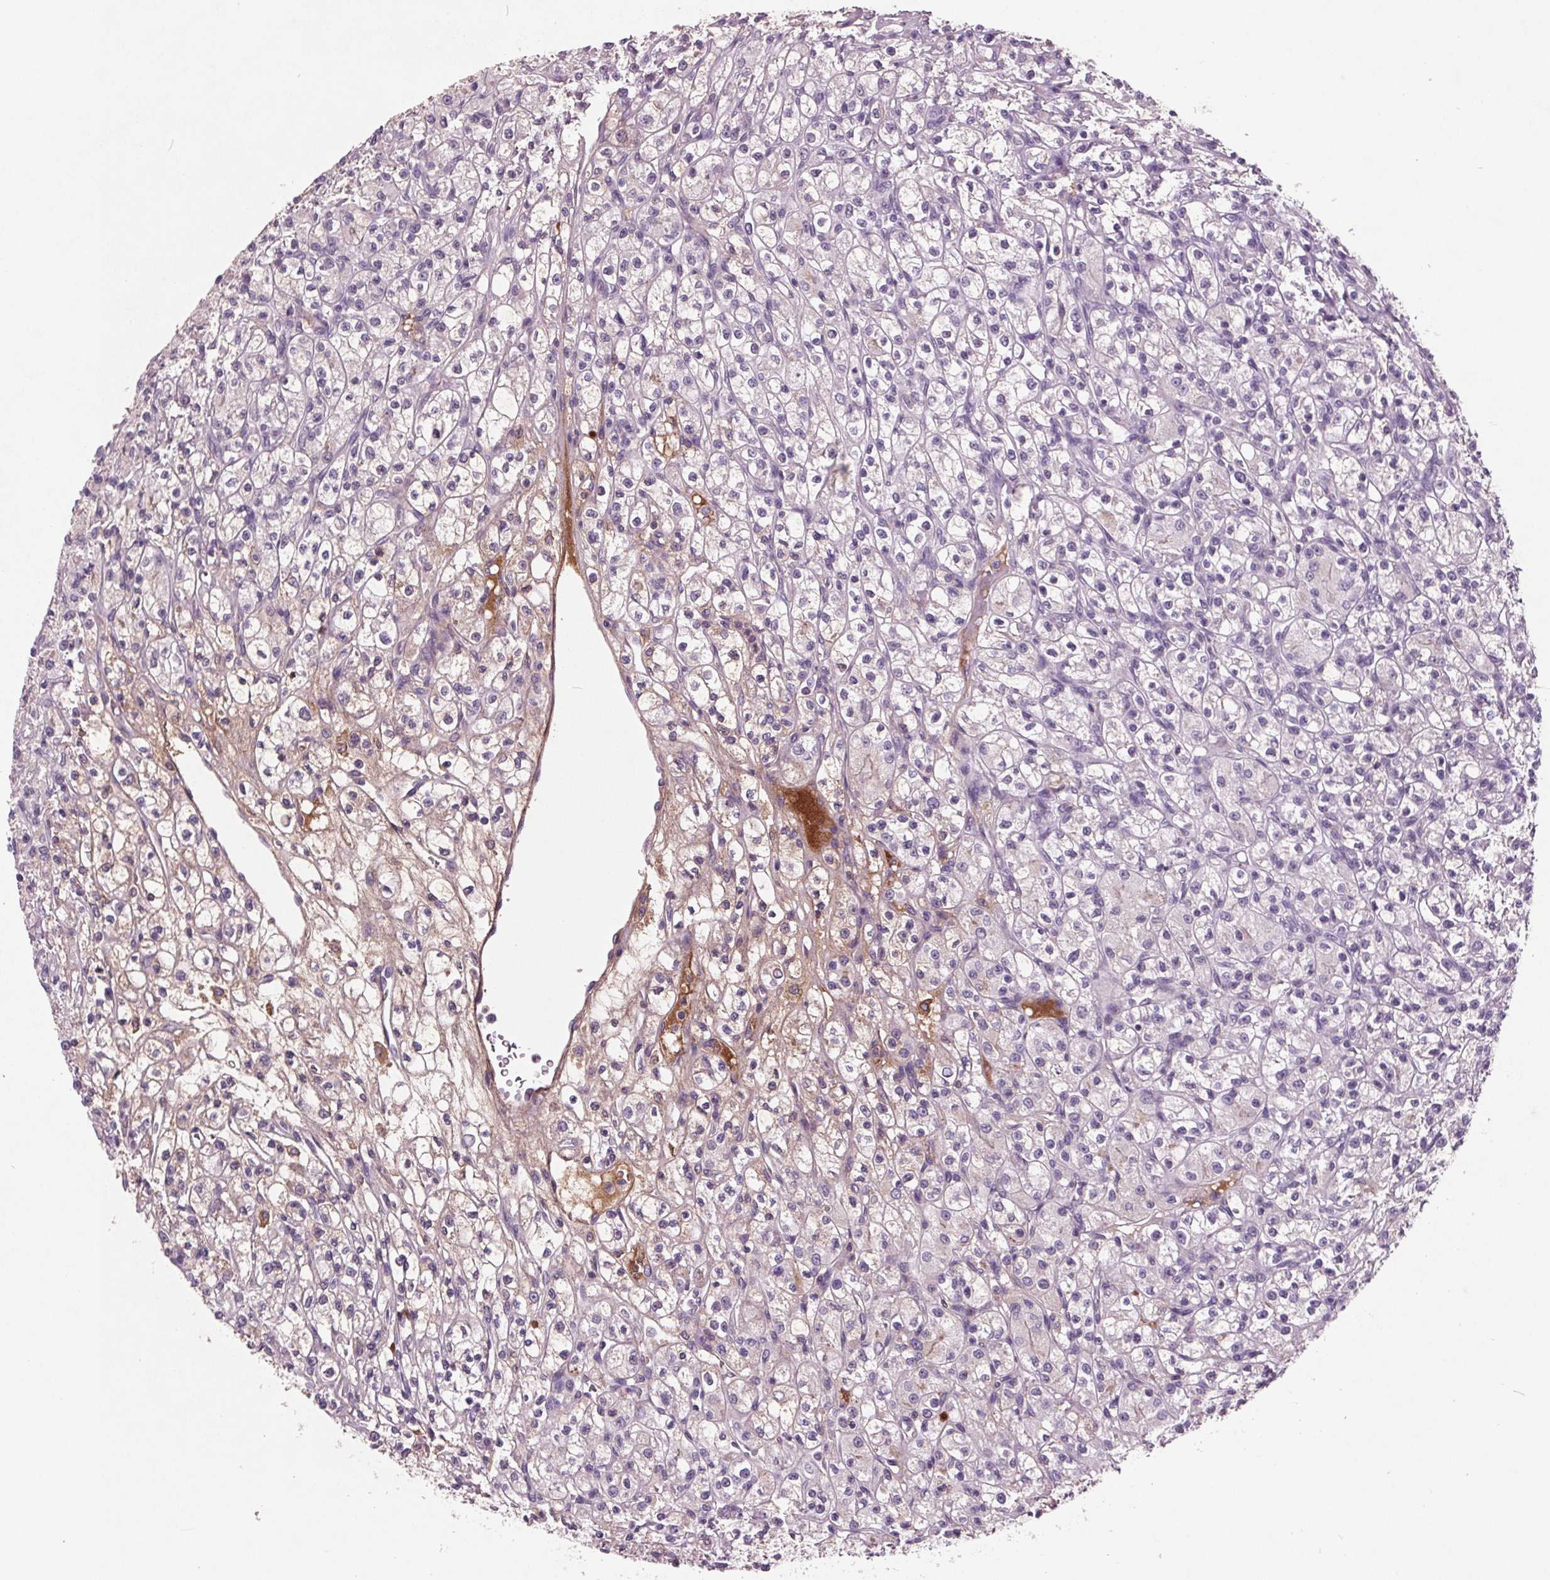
{"staining": {"intensity": "weak", "quantity": "<25%", "location": "cytoplasmic/membranous"}, "tissue": "renal cancer", "cell_type": "Tumor cells", "image_type": "cancer", "snomed": [{"axis": "morphology", "description": "Adenocarcinoma, NOS"}, {"axis": "topography", "description": "Kidney"}], "caption": "Immunohistochemistry (IHC) of human renal adenocarcinoma demonstrates no staining in tumor cells.", "gene": "C6", "patient": {"sex": "female", "age": 70}}